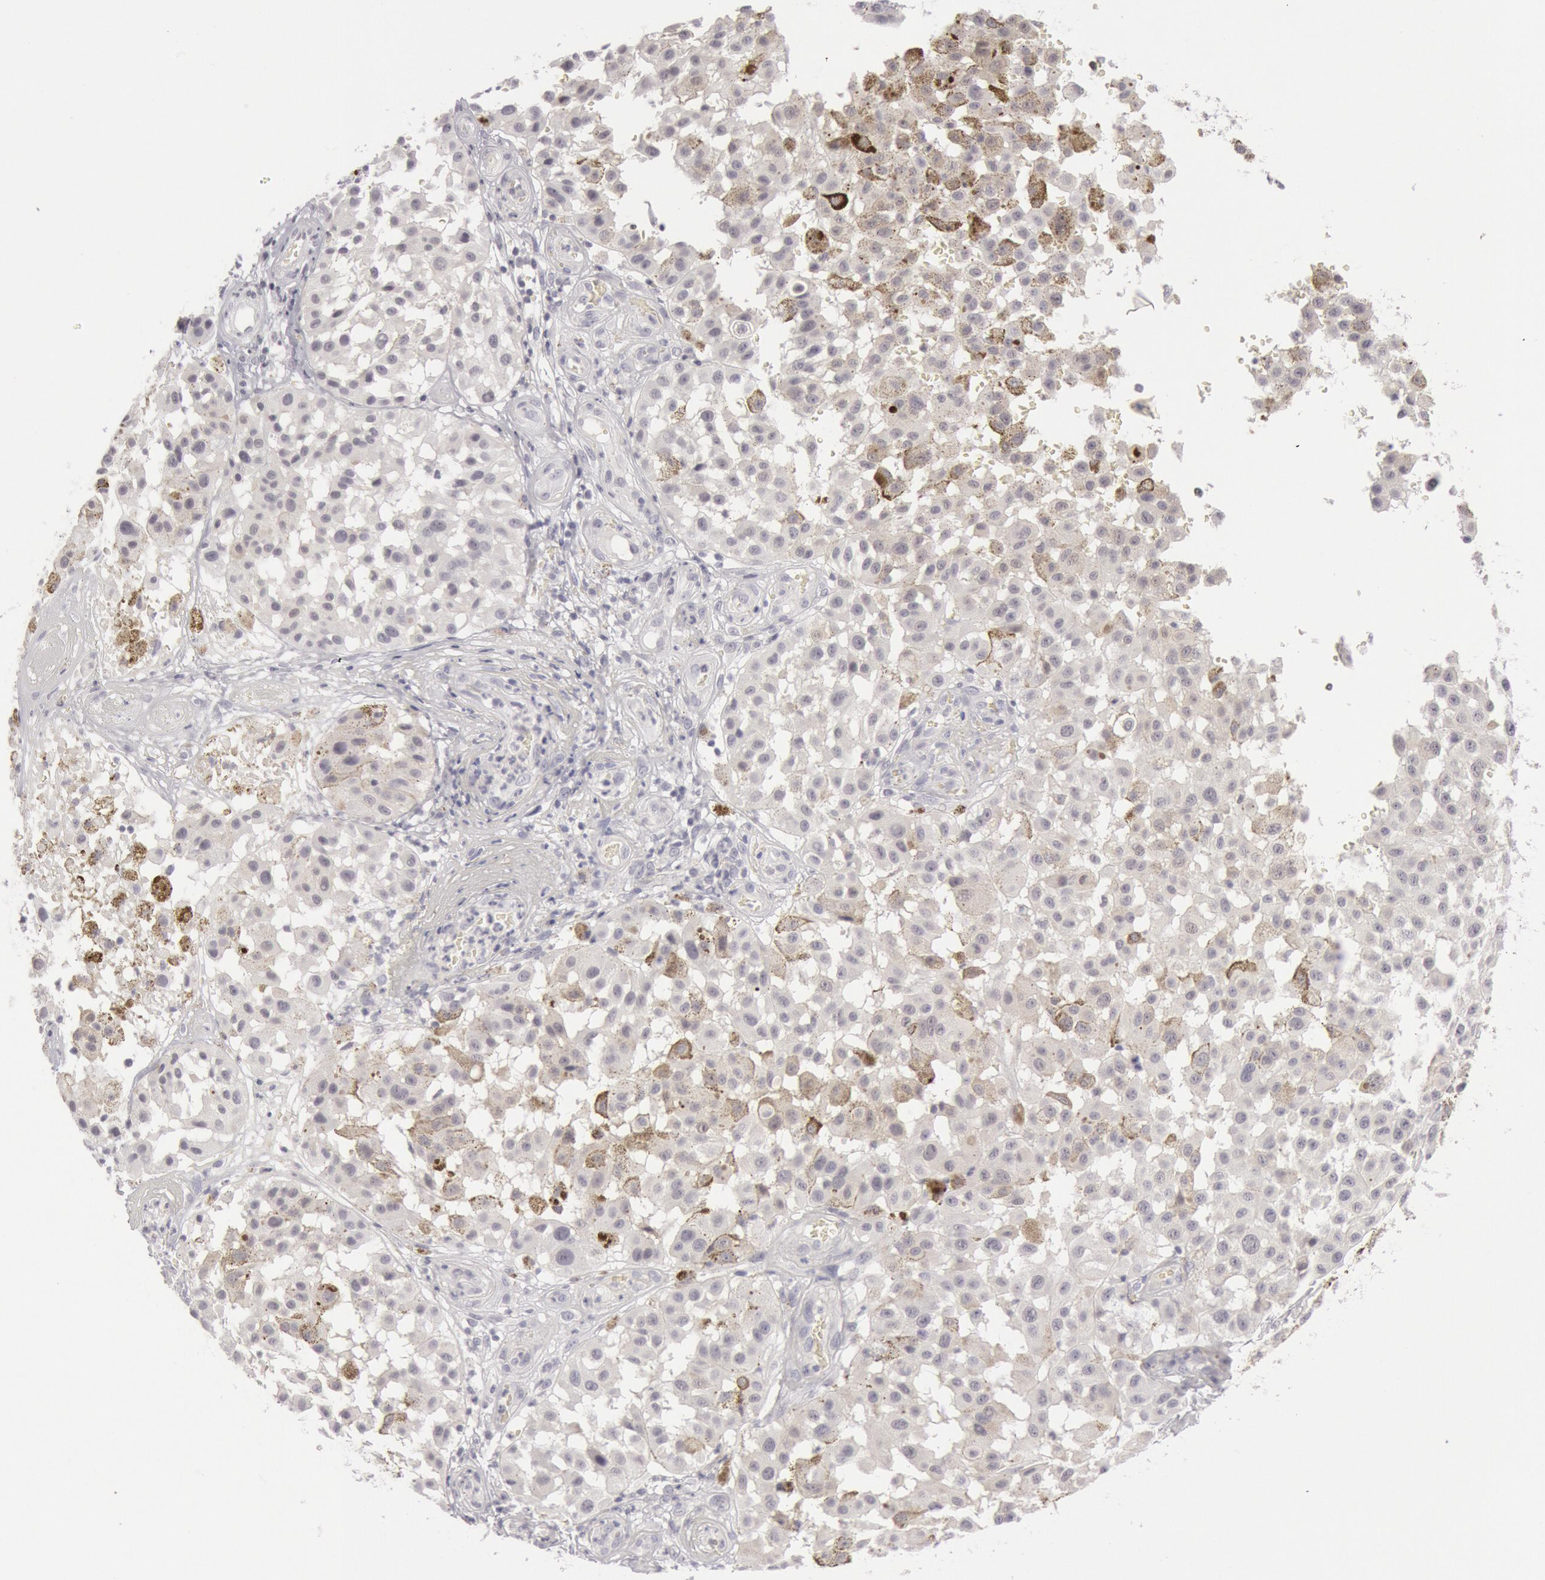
{"staining": {"intensity": "negative", "quantity": "none", "location": "none"}, "tissue": "melanoma", "cell_type": "Tumor cells", "image_type": "cancer", "snomed": [{"axis": "morphology", "description": "Malignant melanoma, NOS"}, {"axis": "topography", "description": "Skin"}], "caption": "Immunohistochemistry micrograph of neoplastic tissue: human malignant melanoma stained with DAB displays no significant protein expression in tumor cells.", "gene": "KRT16", "patient": {"sex": "female", "age": 64}}